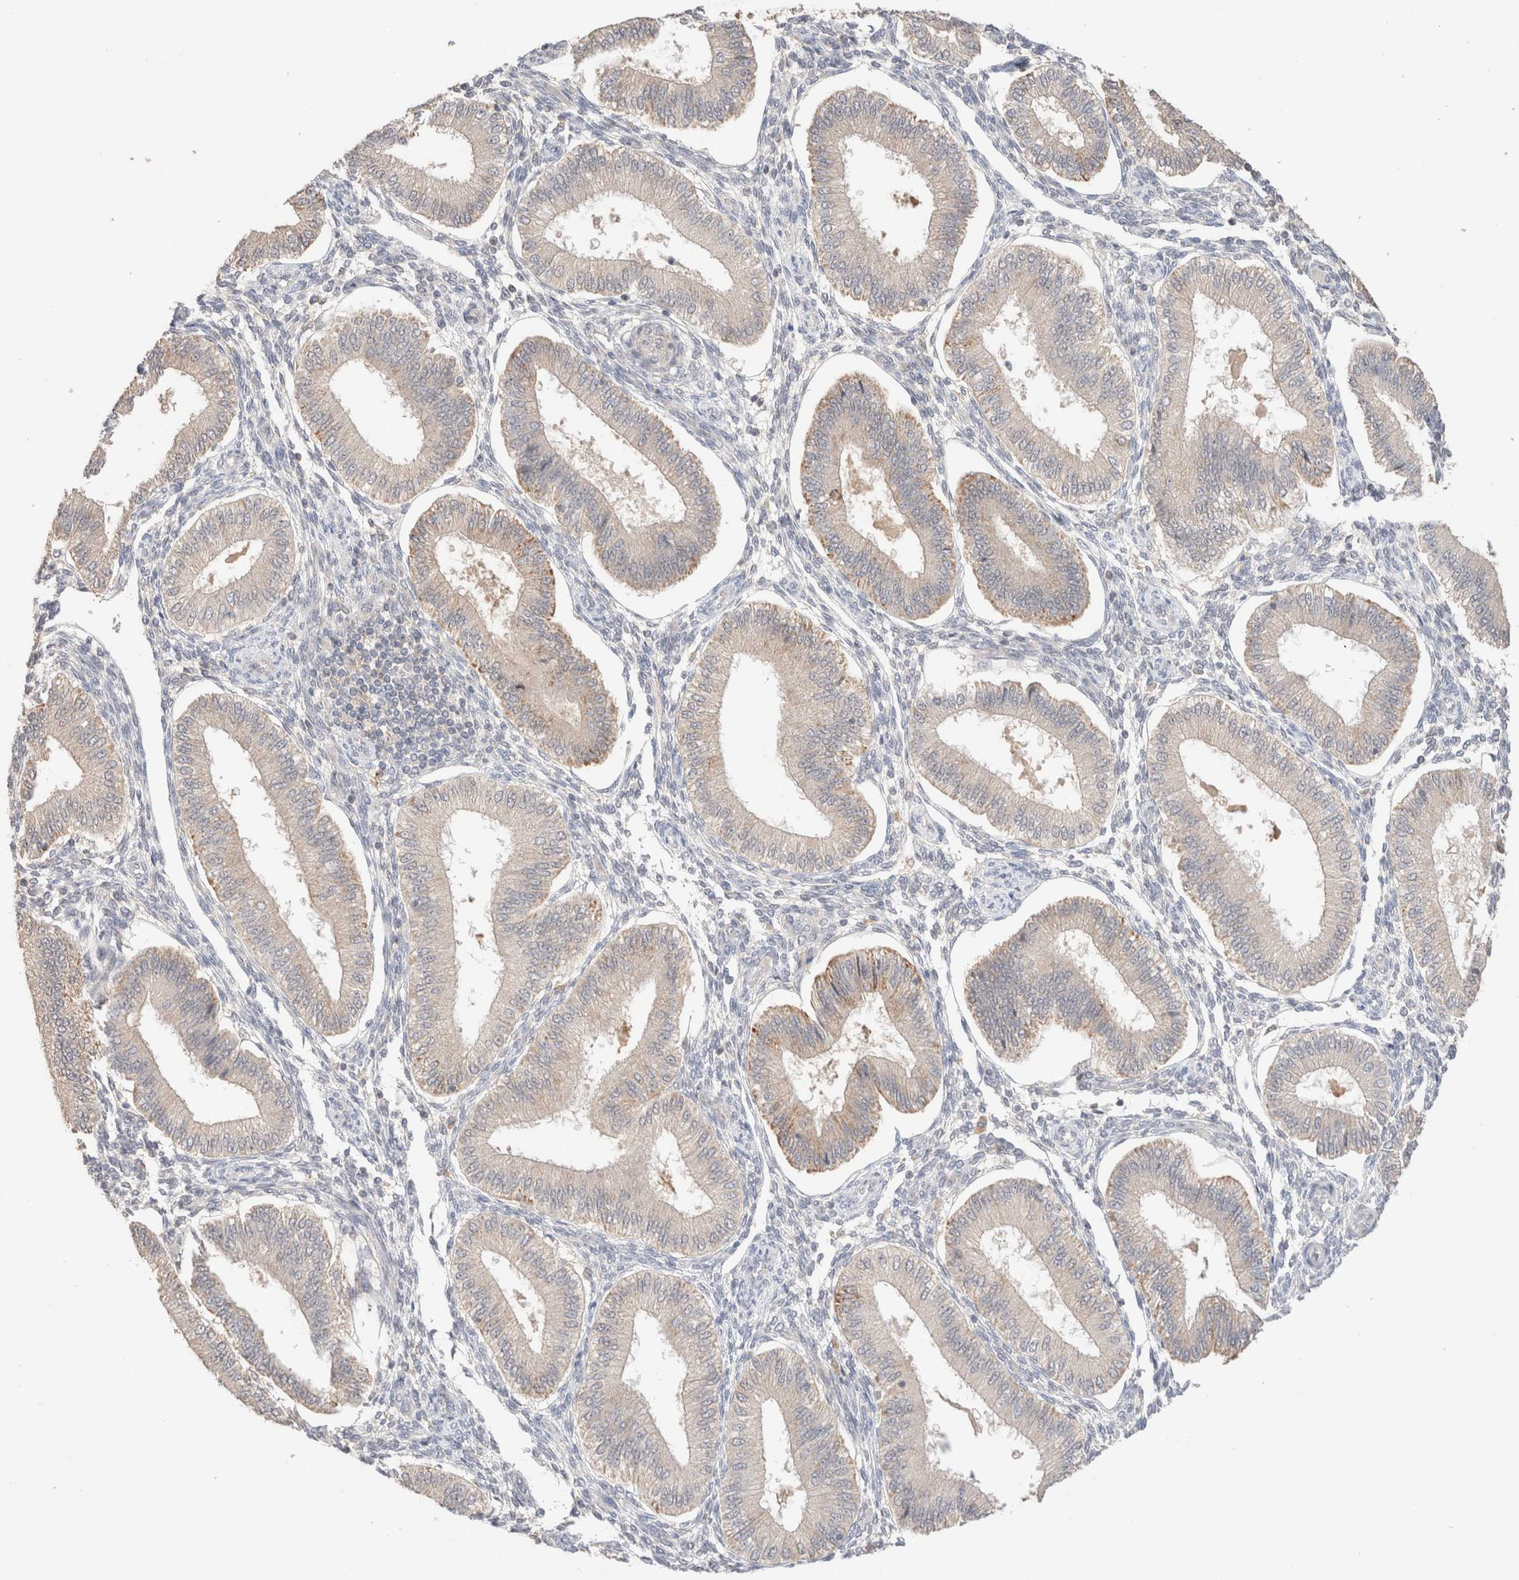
{"staining": {"intensity": "negative", "quantity": "none", "location": "none"}, "tissue": "endometrium", "cell_type": "Cells in endometrial stroma", "image_type": "normal", "snomed": [{"axis": "morphology", "description": "Normal tissue, NOS"}, {"axis": "topography", "description": "Endometrium"}], "caption": "This is an IHC histopathology image of benign human endometrium. There is no positivity in cells in endometrial stroma.", "gene": "TRIM41", "patient": {"sex": "female", "age": 39}}